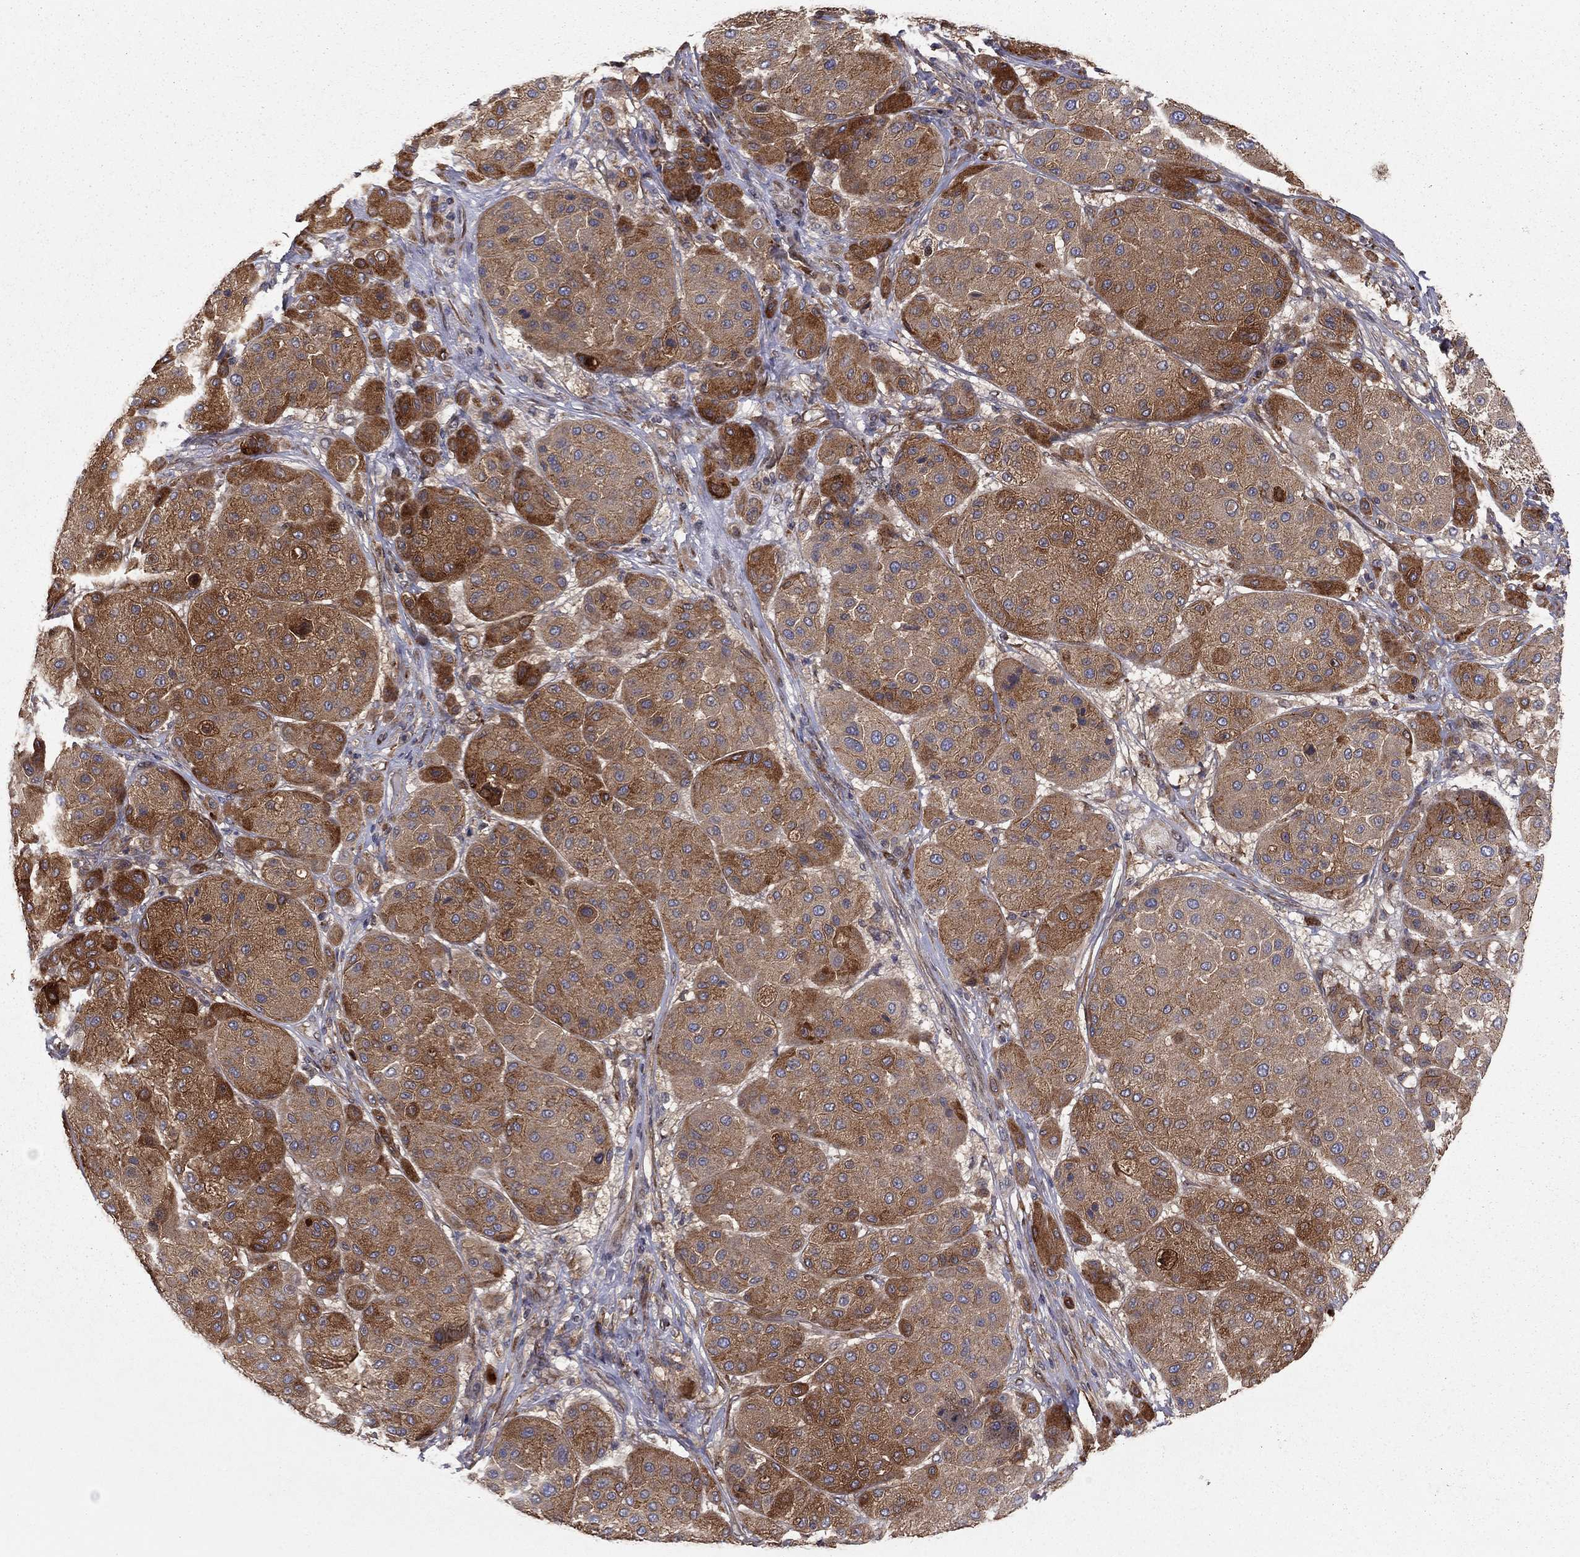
{"staining": {"intensity": "strong", "quantity": "25%-75%", "location": "cytoplasmic/membranous"}, "tissue": "melanoma", "cell_type": "Tumor cells", "image_type": "cancer", "snomed": [{"axis": "morphology", "description": "Malignant melanoma, Metastatic site"}, {"axis": "topography", "description": "Smooth muscle"}], "caption": "This micrograph exhibits immunohistochemistry (IHC) staining of malignant melanoma (metastatic site), with high strong cytoplasmic/membranous expression in about 25%-75% of tumor cells.", "gene": "YIF1A", "patient": {"sex": "male", "age": 41}}